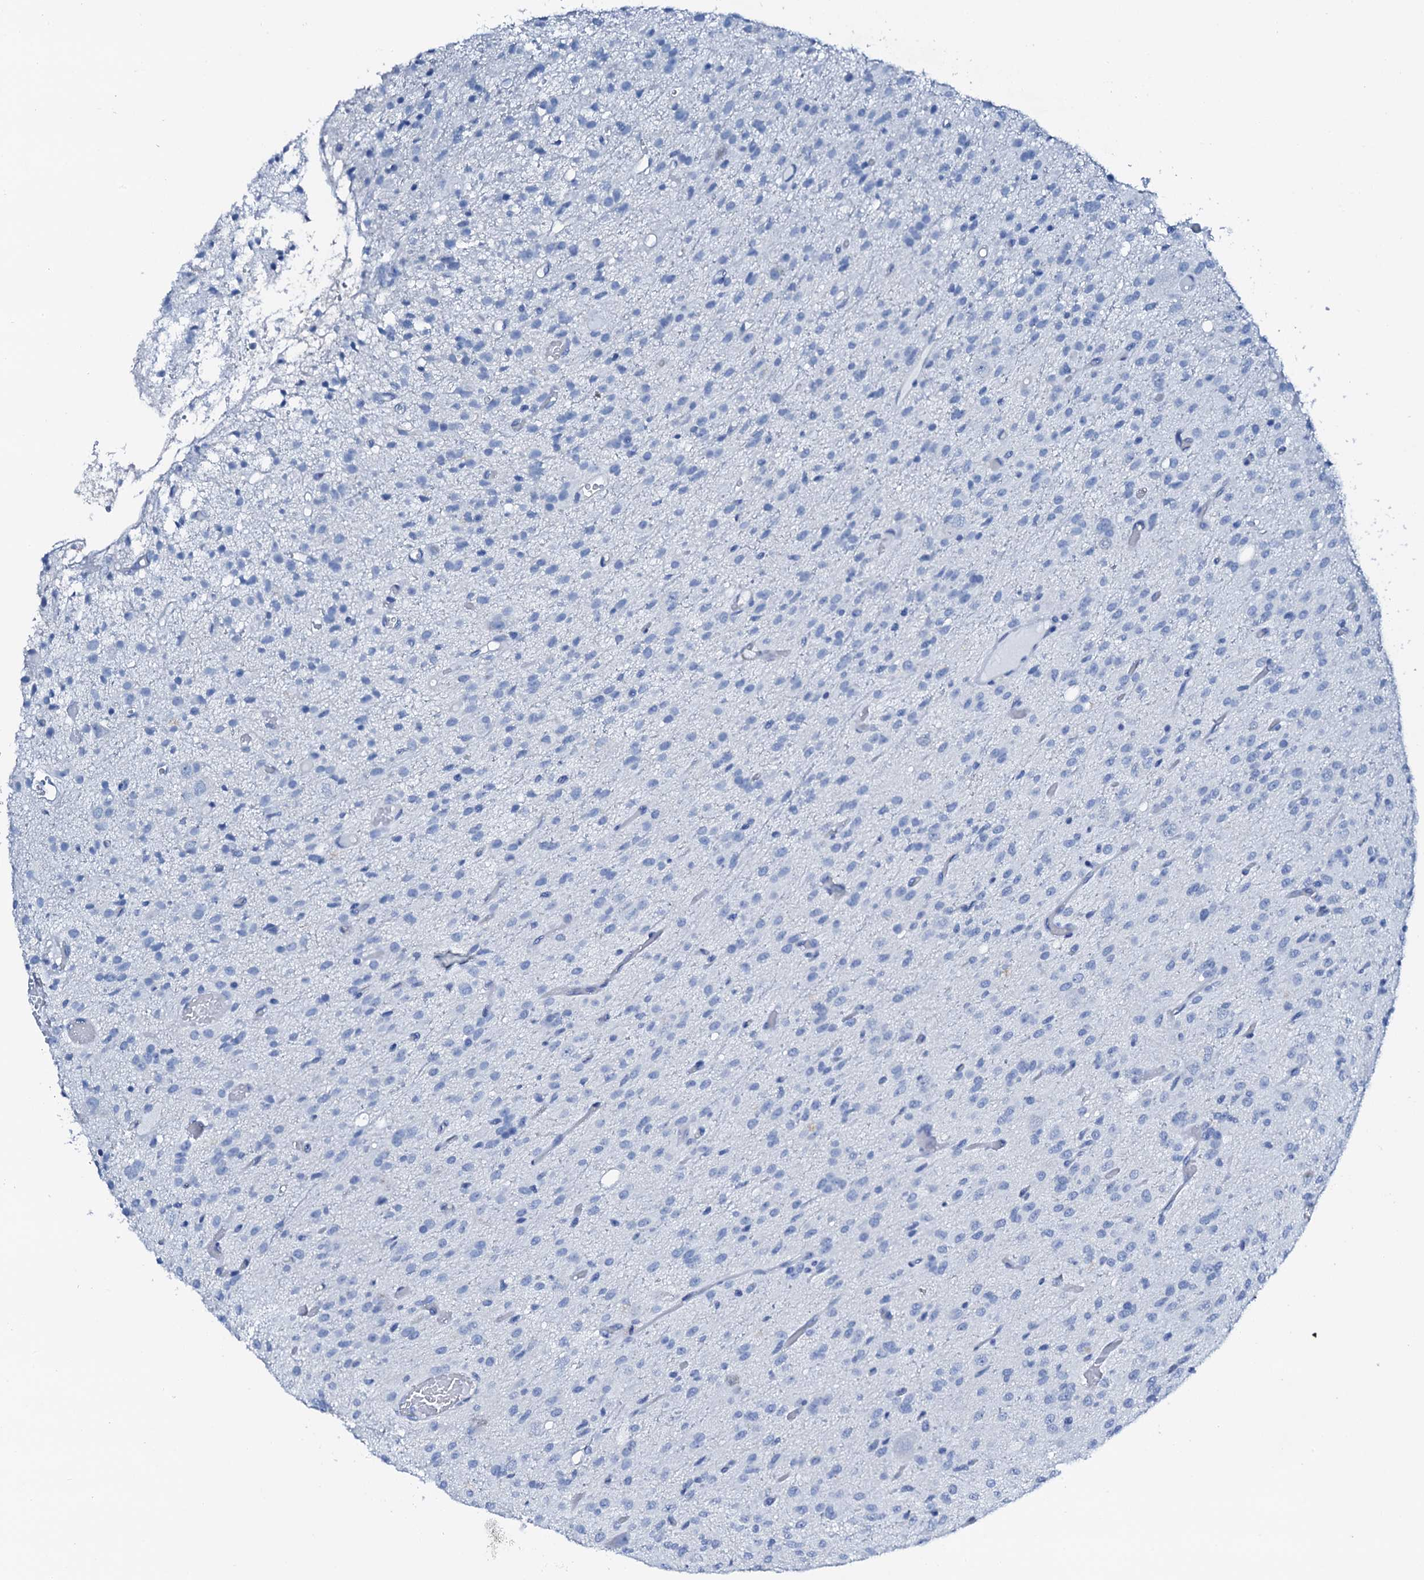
{"staining": {"intensity": "negative", "quantity": "none", "location": "none"}, "tissue": "glioma", "cell_type": "Tumor cells", "image_type": "cancer", "snomed": [{"axis": "morphology", "description": "Glioma, malignant, High grade"}, {"axis": "topography", "description": "Brain"}], "caption": "Immunohistochemistry (IHC) histopathology image of neoplastic tissue: malignant high-grade glioma stained with DAB (3,3'-diaminobenzidine) demonstrates no significant protein staining in tumor cells.", "gene": "PTH", "patient": {"sex": "female", "age": 59}}